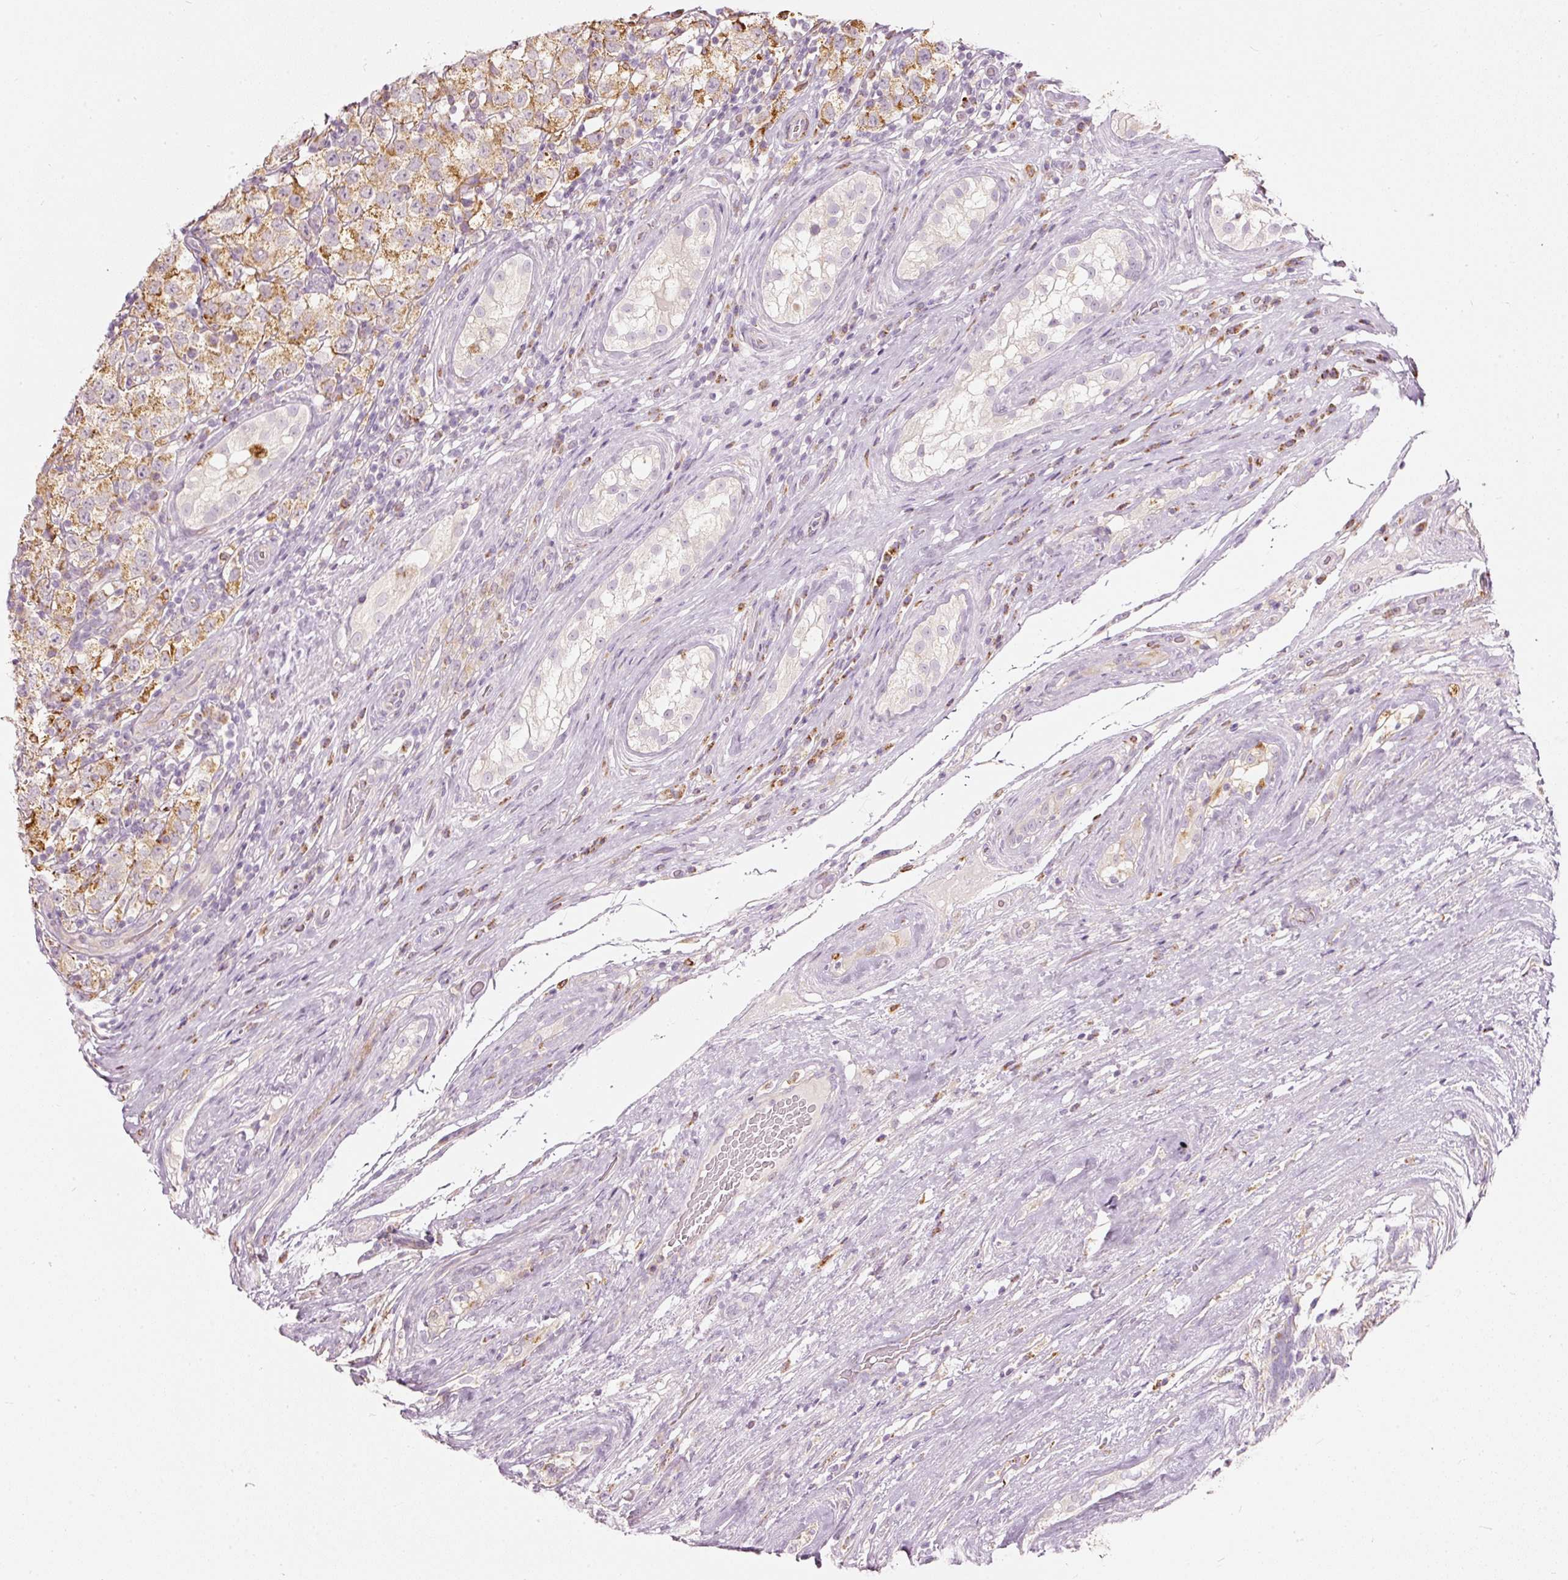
{"staining": {"intensity": "moderate", "quantity": ">75%", "location": "cytoplasmic/membranous"}, "tissue": "testis cancer", "cell_type": "Tumor cells", "image_type": "cancer", "snomed": [{"axis": "morphology", "description": "Seminoma, NOS"}, {"axis": "morphology", "description": "Carcinoma, Embryonal, NOS"}, {"axis": "topography", "description": "Testis"}], "caption": "Seminoma (testis) was stained to show a protein in brown. There is medium levels of moderate cytoplasmic/membranous expression in approximately >75% of tumor cells. Nuclei are stained in blue.", "gene": "MTHFD2", "patient": {"sex": "male", "age": 41}}